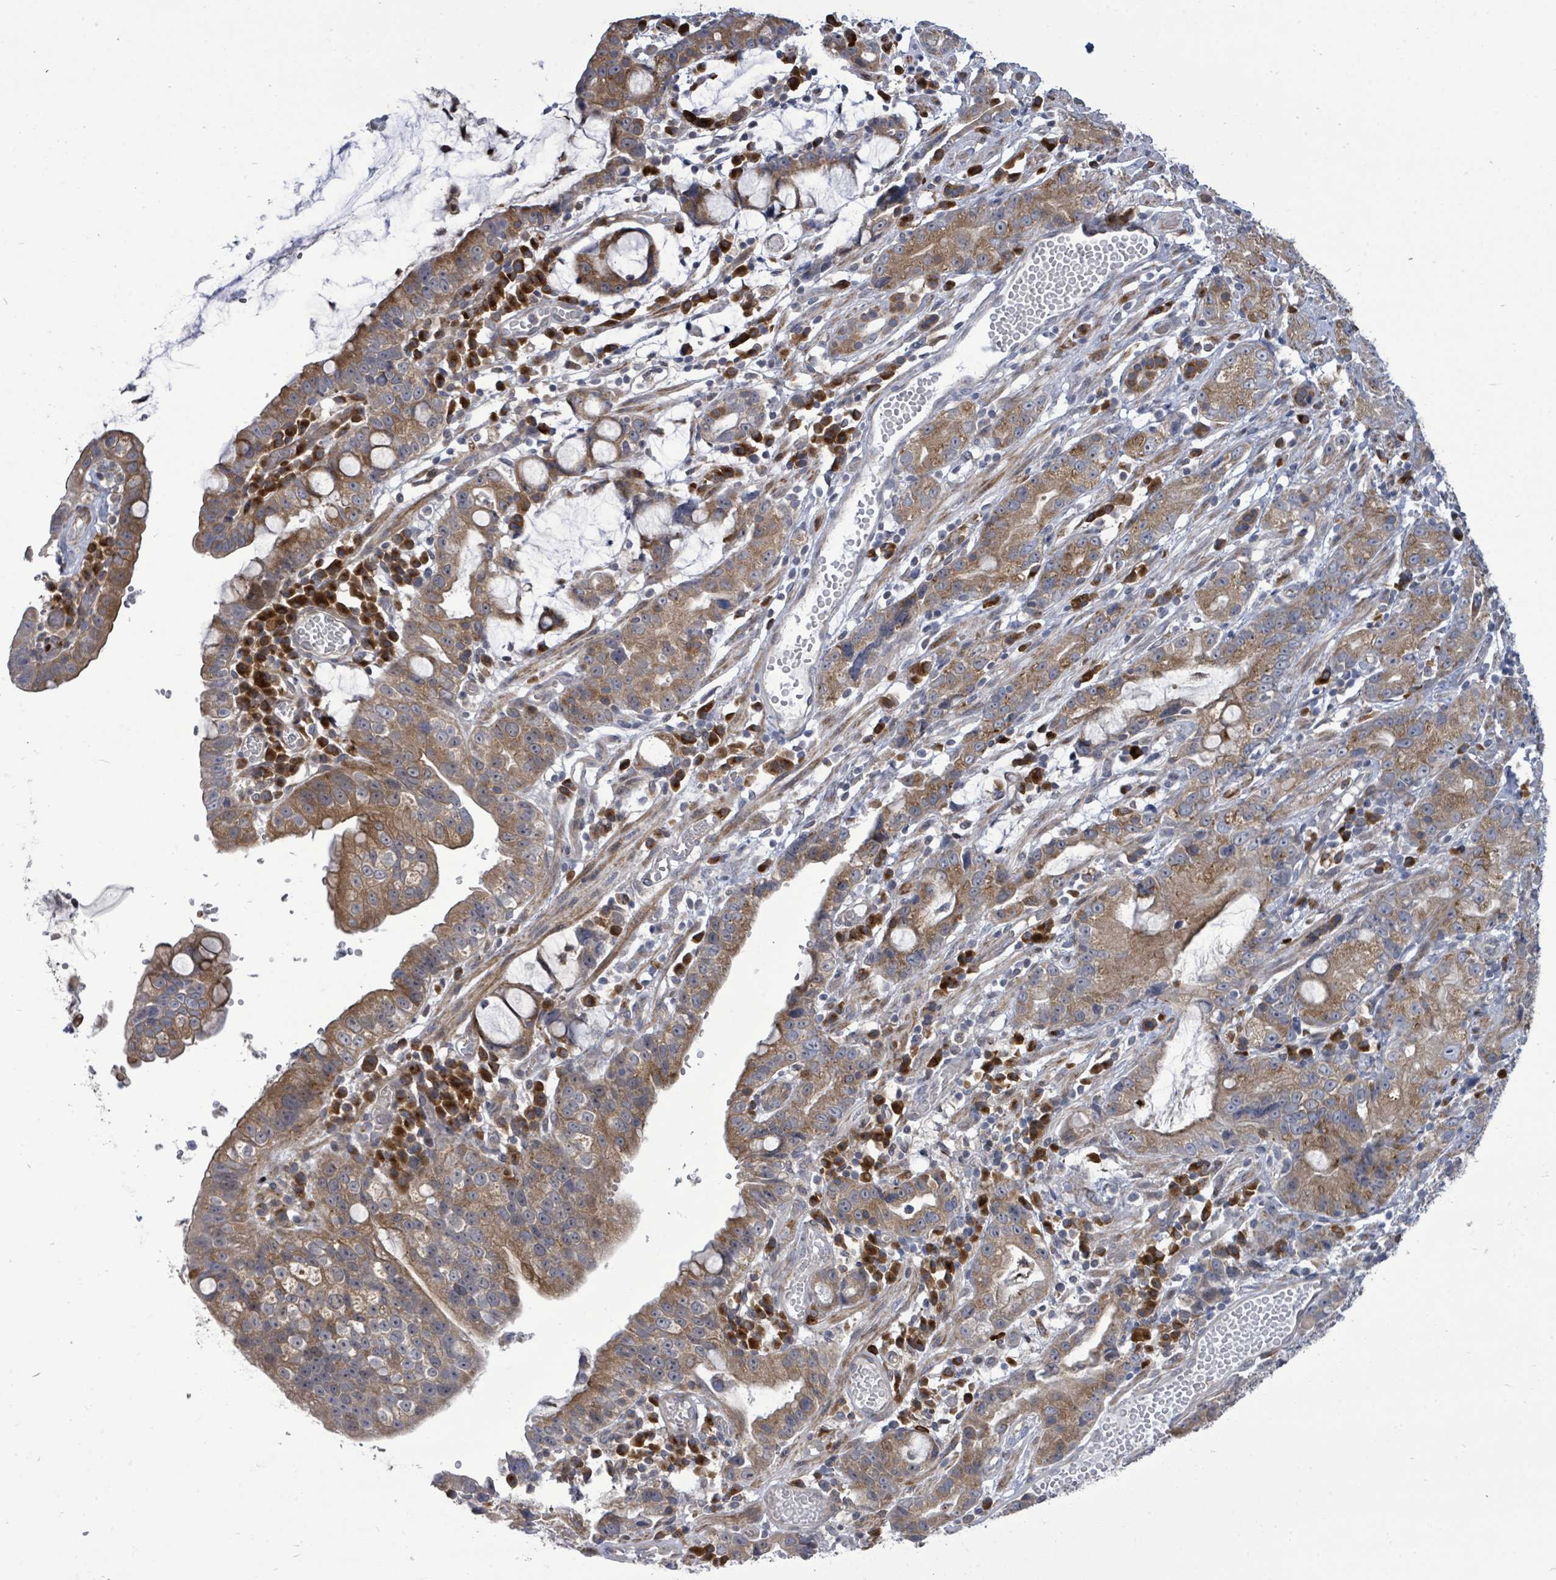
{"staining": {"intensity": "moderate", "quantity": ">75%", "location": "cytoplasmic/membranous"}, "tissue": "stomach cancer", "cell_type": "Tumor cells", "image_type": "cancer", "snomed": [{"axis": "morphology", "description": "Adenocarcinoma, NOS"}, {"axis": "topography", "description": "Stomach"}], "caption": "Adenocarcinoma (stomach) stained with DAB immunohistochemistry (IHC) displays medium levels of moderate cytoplasmic/membranous expression in approximately >75% of tumor cells. (brown staining indicates protein expression, while blue staining denotes nuclei).", "gene": "SAR1A", "patient": {"sex": "male", "age": 55}}